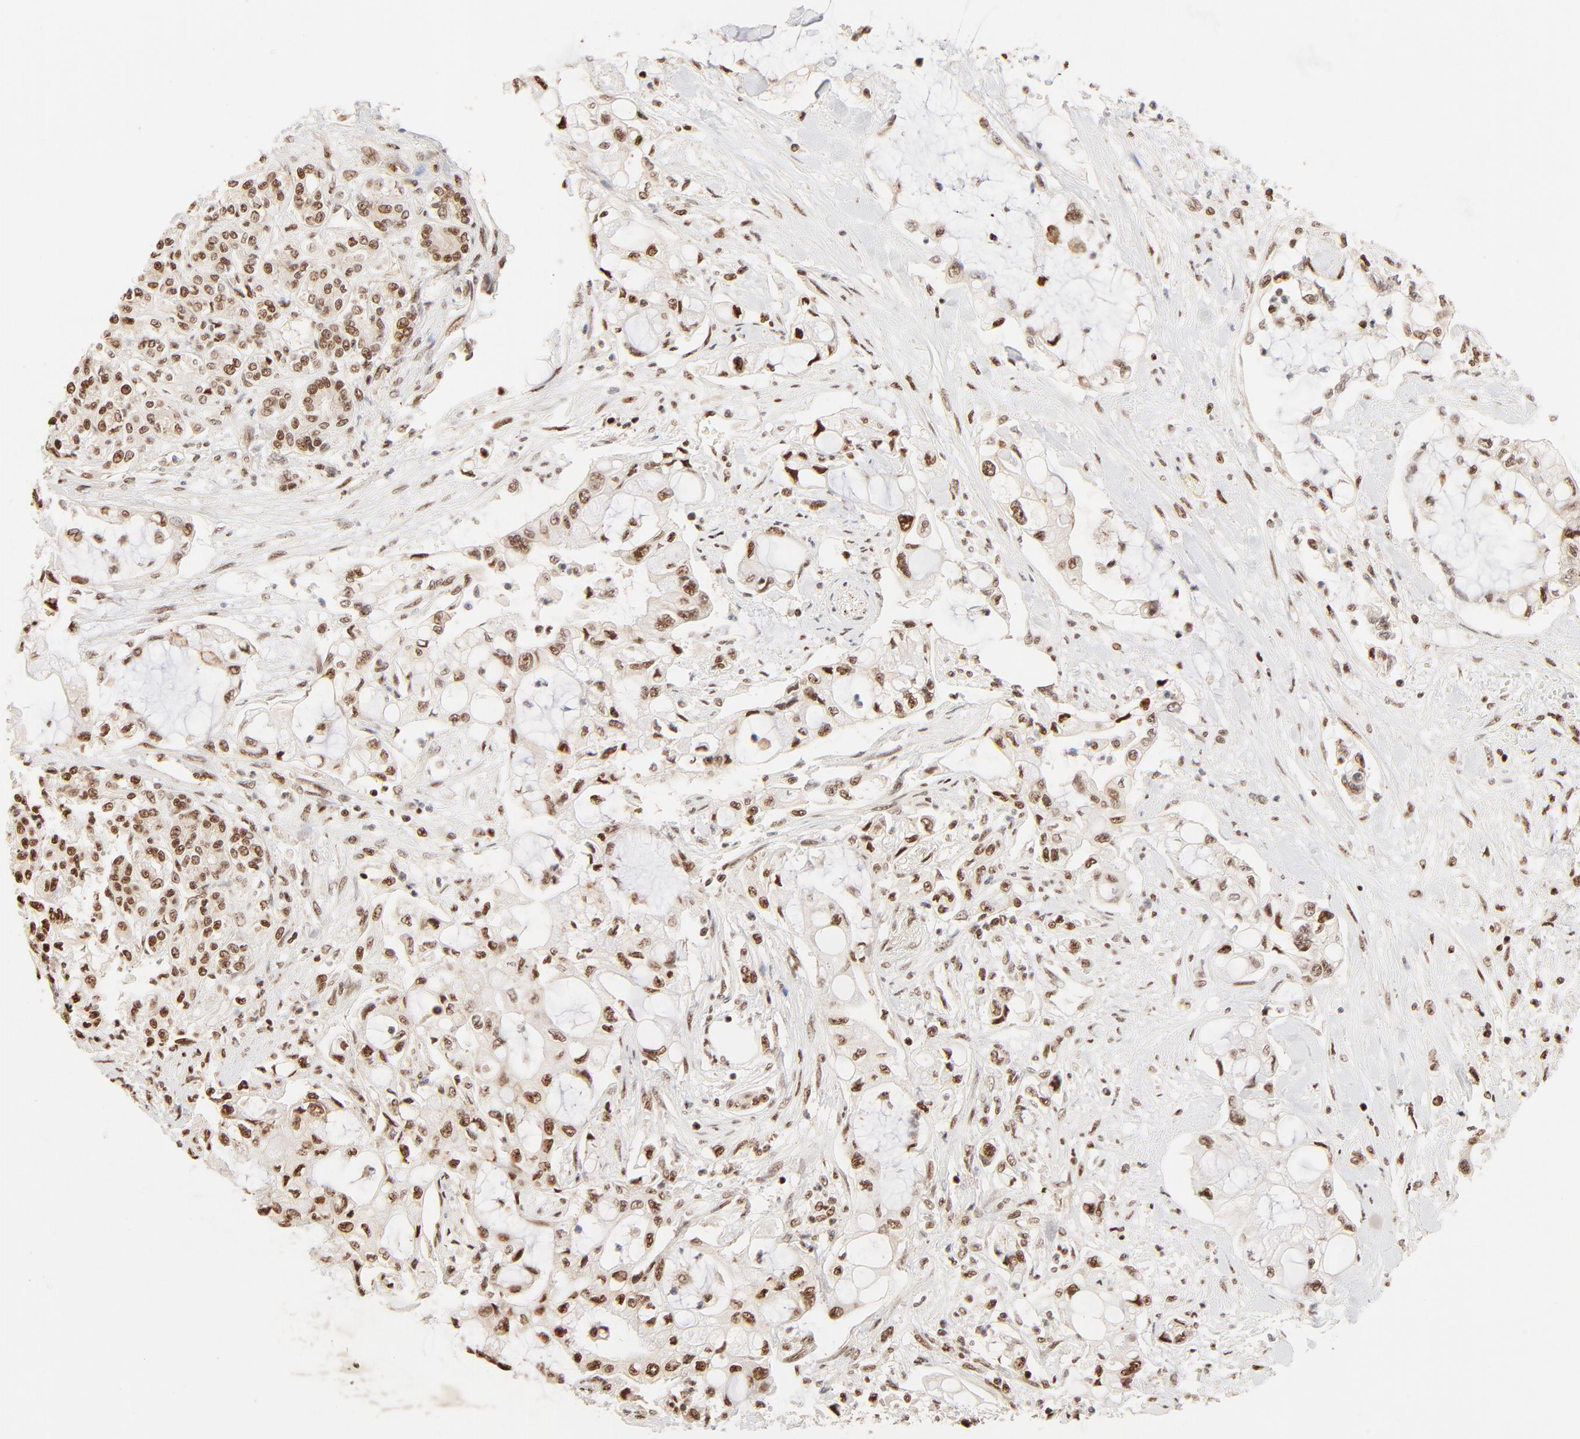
{"staining": {"intensity": "moderate", "quantity": ">75%", "location": "nuclear"}, "tissue": "pancreatic cancer", "cell_type": "Tumor cells", "image_type": "cancer", "snomed": [{"axis": "morphology", "description": "Adenocarcinoma, NOS"}, {"axis": "topography", "description": "Pancreas"}], "caption": "An immunohistochemistry (IHC) histopathology image of tumor tissue is shown. Protein staining in brown labels moderate nuclear positivity in pancreatic cancer within tumor cells. (DAB (3,3'-diaminobenzidine) = brown stain, brightfield microscopy at high magnification).", "gene": "FAM50A", "patient": {"sex": "female", "age": 70}}